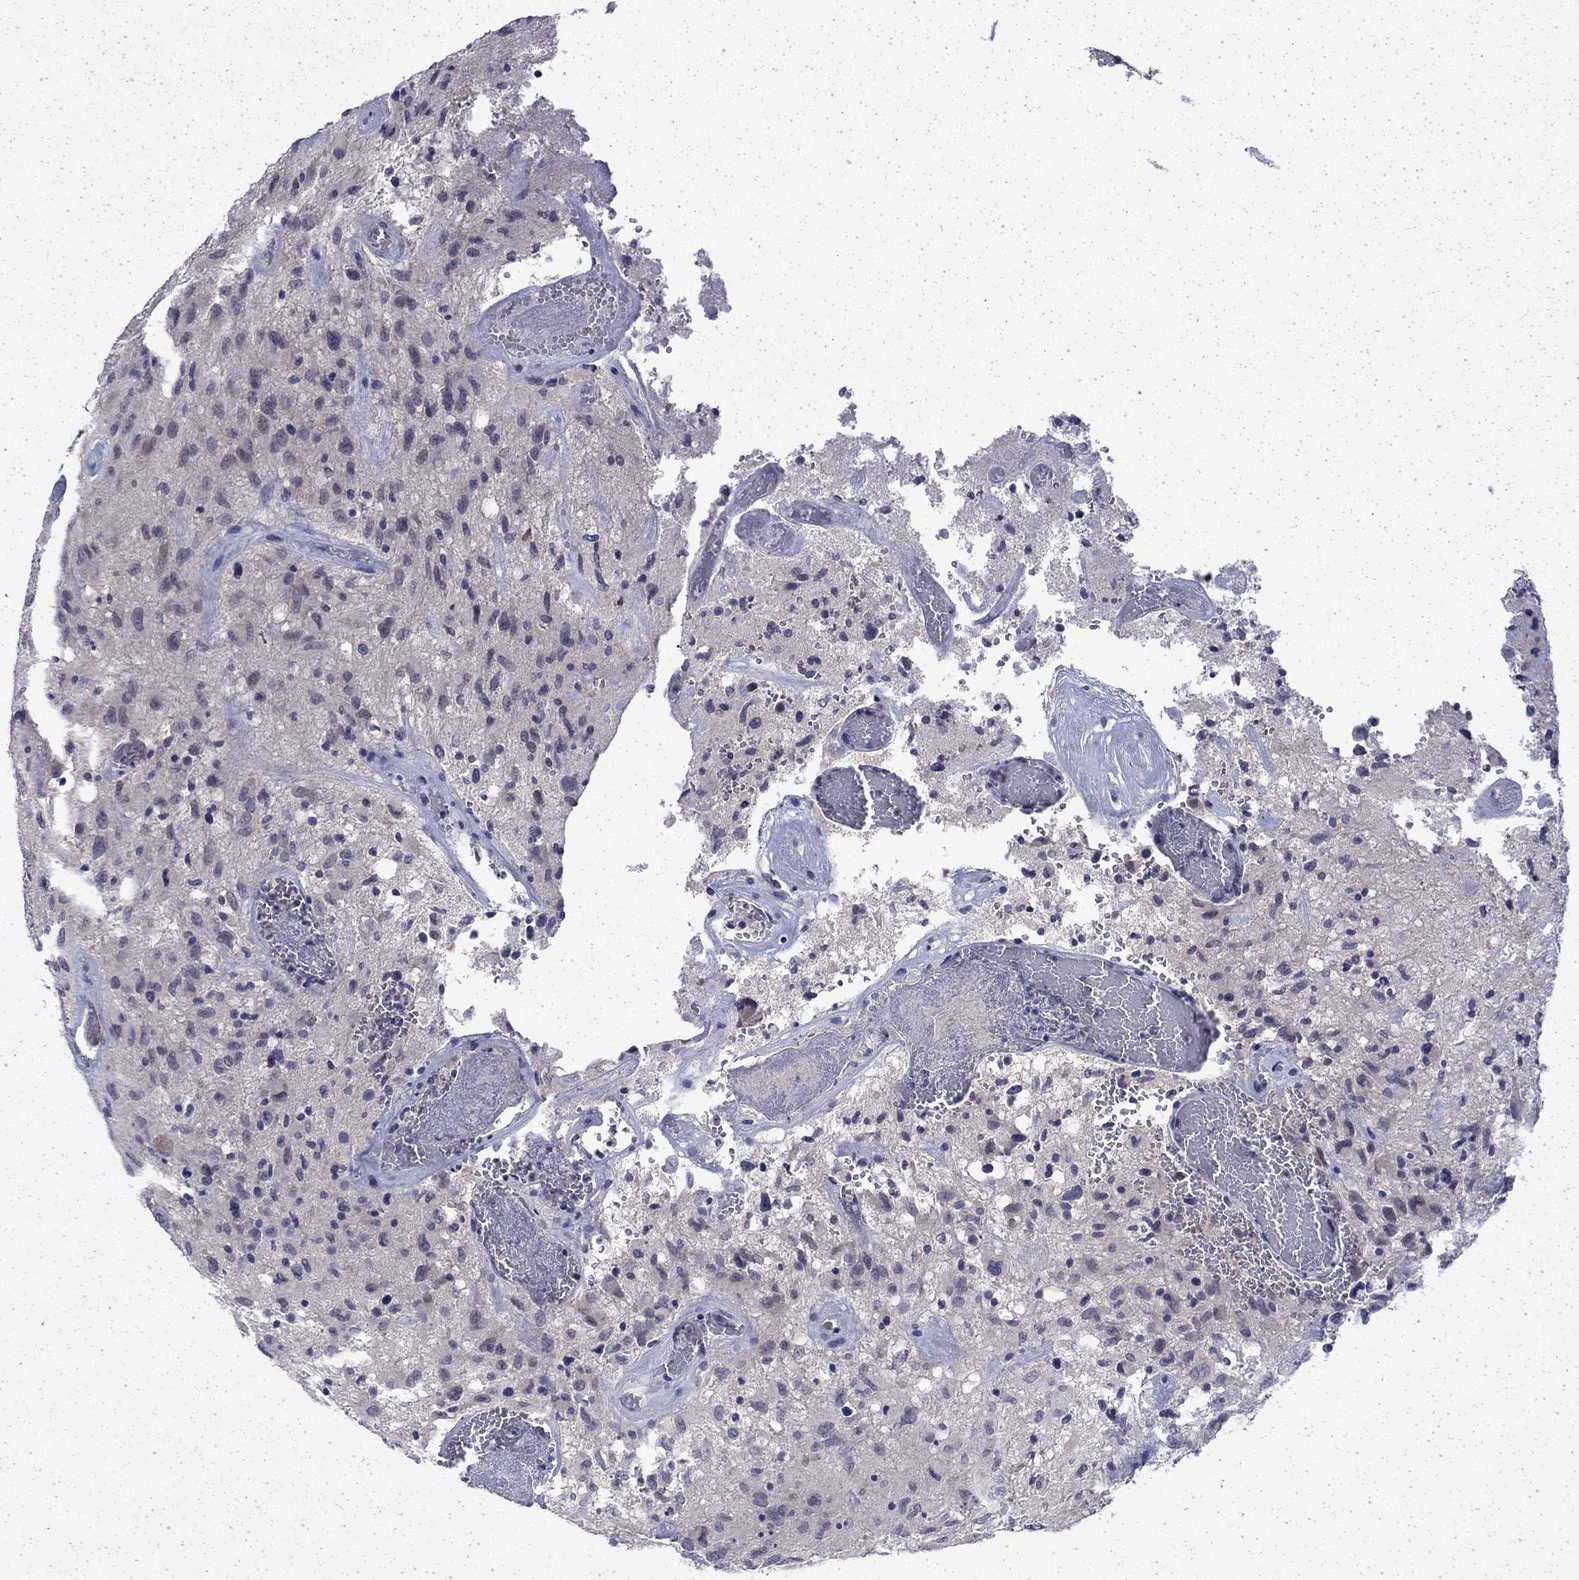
{"staining": {"intensity": "negative", "quantity": "none", "location": "none"}, "tissue": "glioma", "cell_type": "Tumor cells", "image_type": "cancer", "snomed": [{"axis": "morphology", "description": "Glioma, malignant, NOS"}, {"axis": "morphology", "description": "Glioma, malignant, High grade"}, {"axis": "topography", "description": "Brain"}], "caption": "Protein analysis of malignant glioma shows no significant expression in tumor cells.", "gene": "CHAT", "patient": {"sex": "female", "age": 71}}